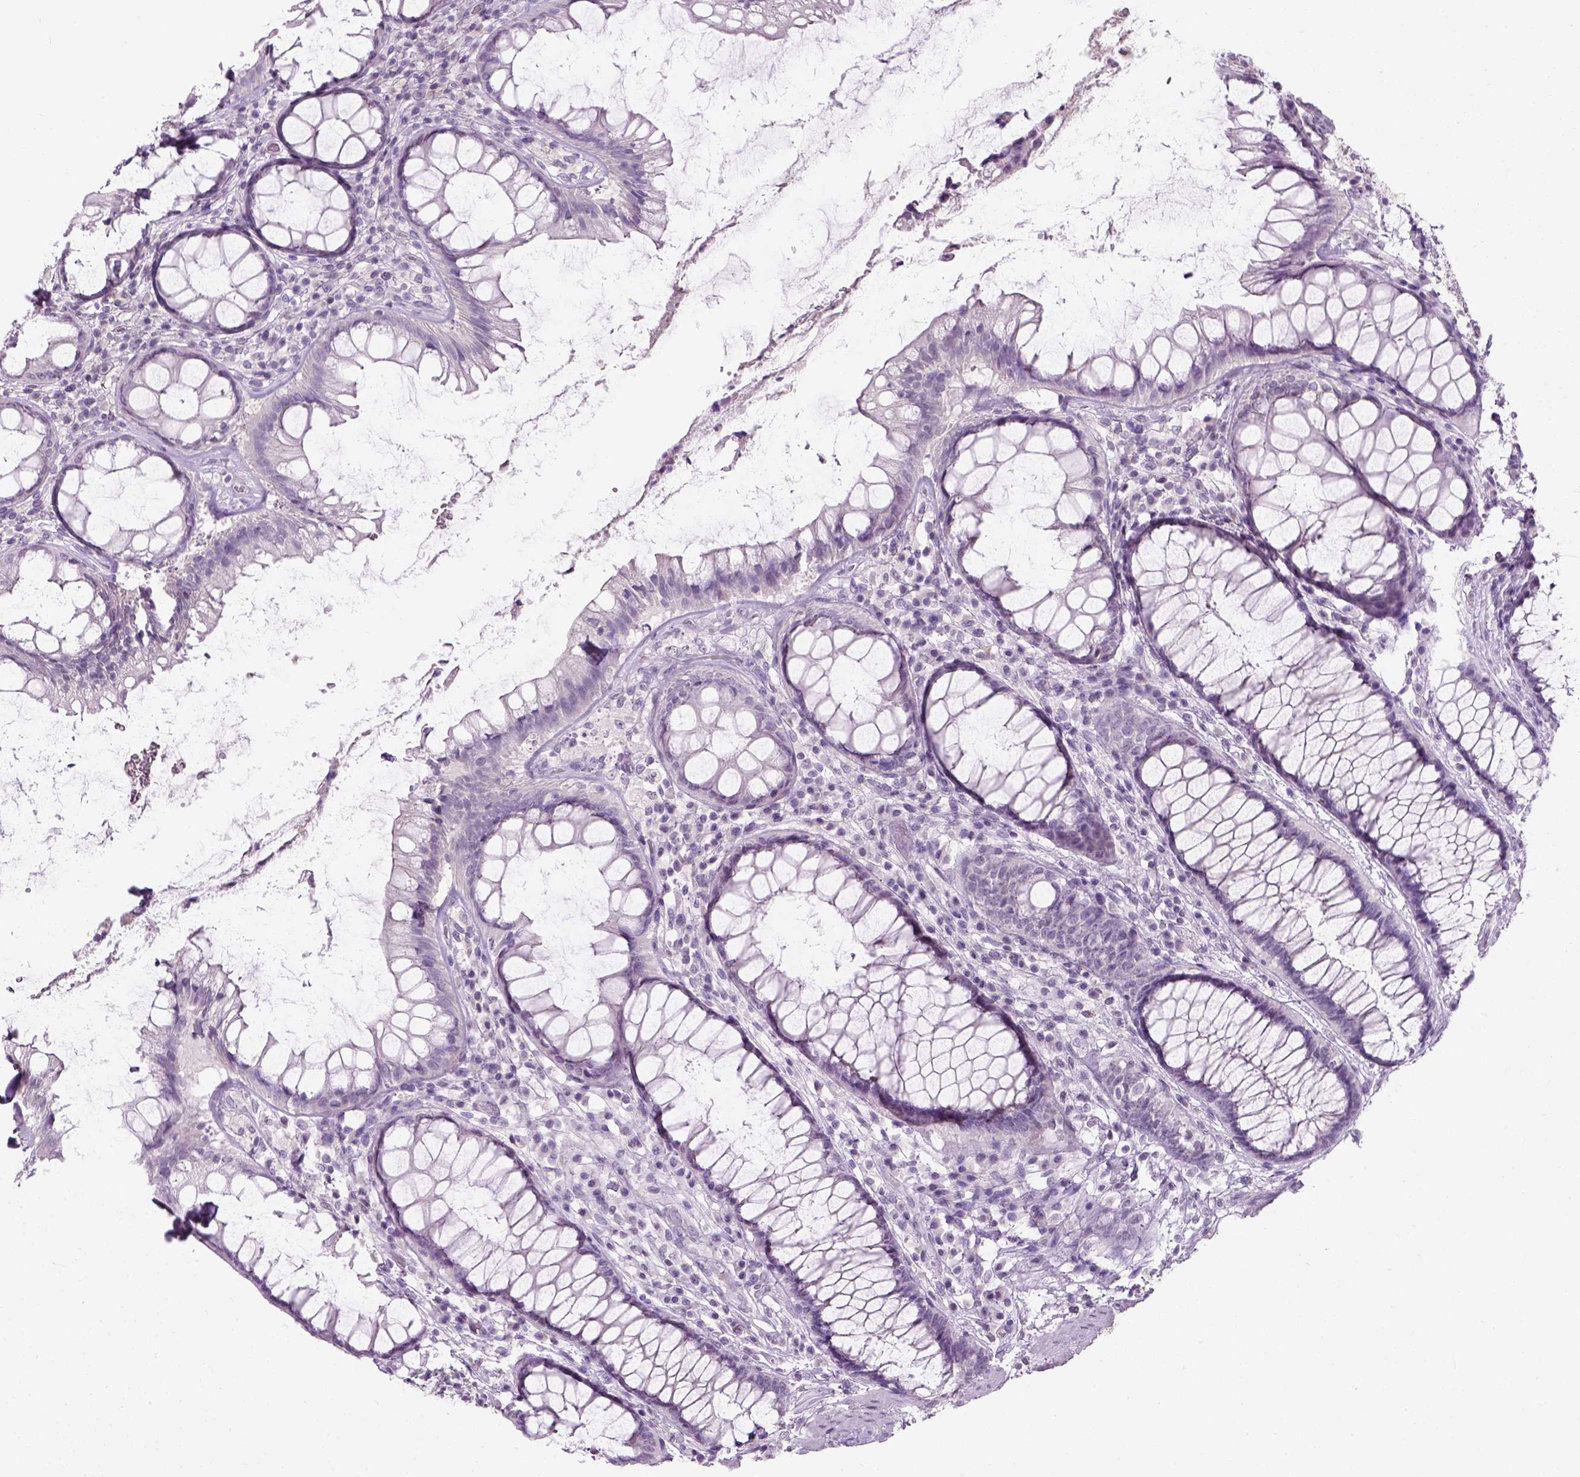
{"staining": {"intensity": "negative", "quantity": "none", "location": "none"}, "tissue": "rectum", "cell_type": "Glandular cells", "image_type": "normal", "snomed": [{"axis": "morphology", "description": "Normal tissue, NOS"}, {"axis": "topography", "description": "Rectum"}], "caption": "Immunohistochemistry (IHC) micrograph of benign rectum: human rectum stained with DAB (3,3'-diaminobenzidine) displays no significant protein positivity in glandular cells.", "gene": "TH", "patient": {"sex": "male", "age": 72}}